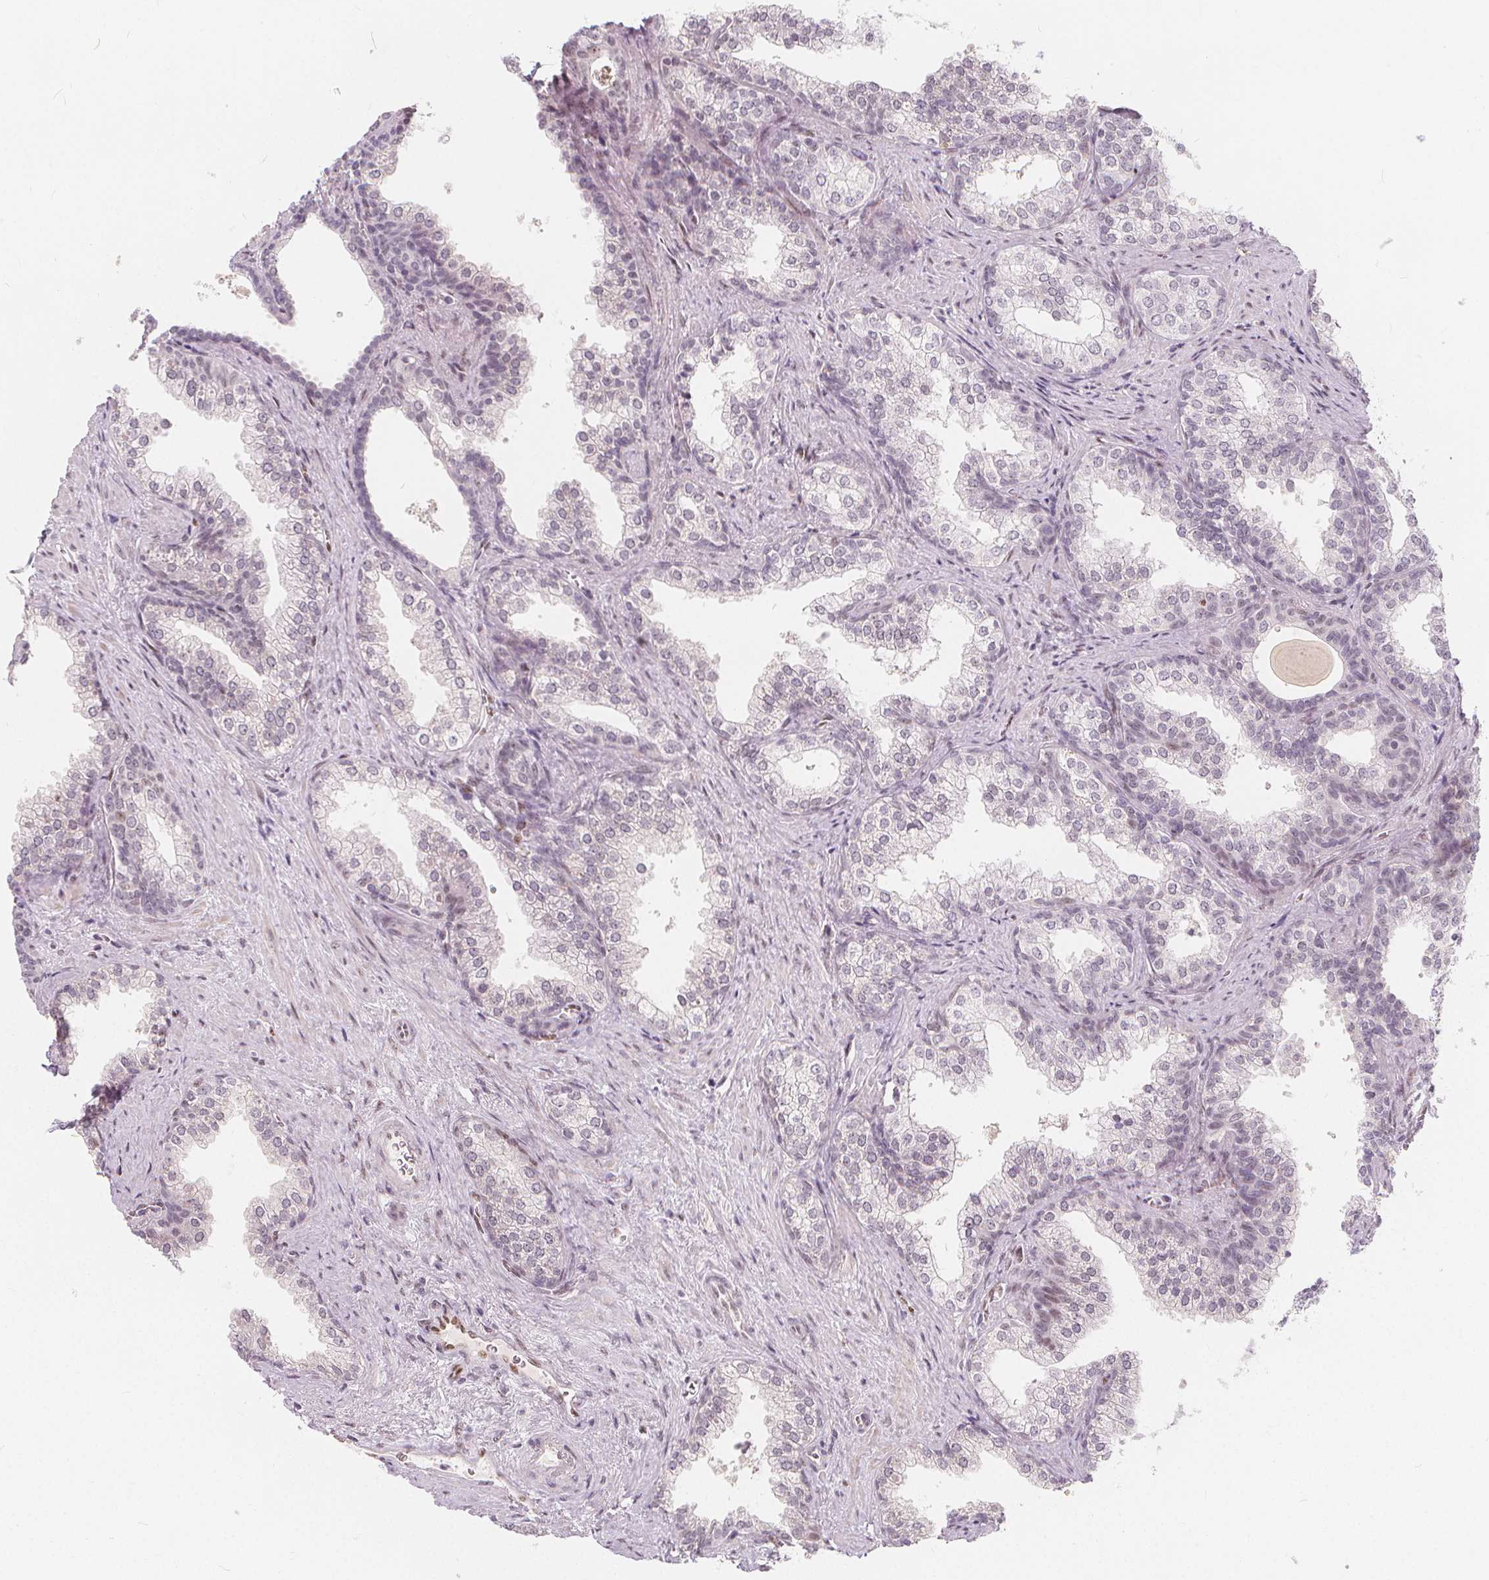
{"staining": {"intensity": "weak", "quantity": "<25%", "location": "cytoplasmic/membranous"}, "tissue": "prostate", "cell_type": "Glandular cells", "image_type": "normal", "snomed": [{"axis": "morphology", "description": "Normal tissue, NOS"}, {"axis": "topography", "description": "Prostate"}], "caption": "Human prostate stained for a protein using immunohistochemistry reveals no staining in glandular cells.", "gene": "DRC3", "patient": {"sex": "male", "age": 79}}